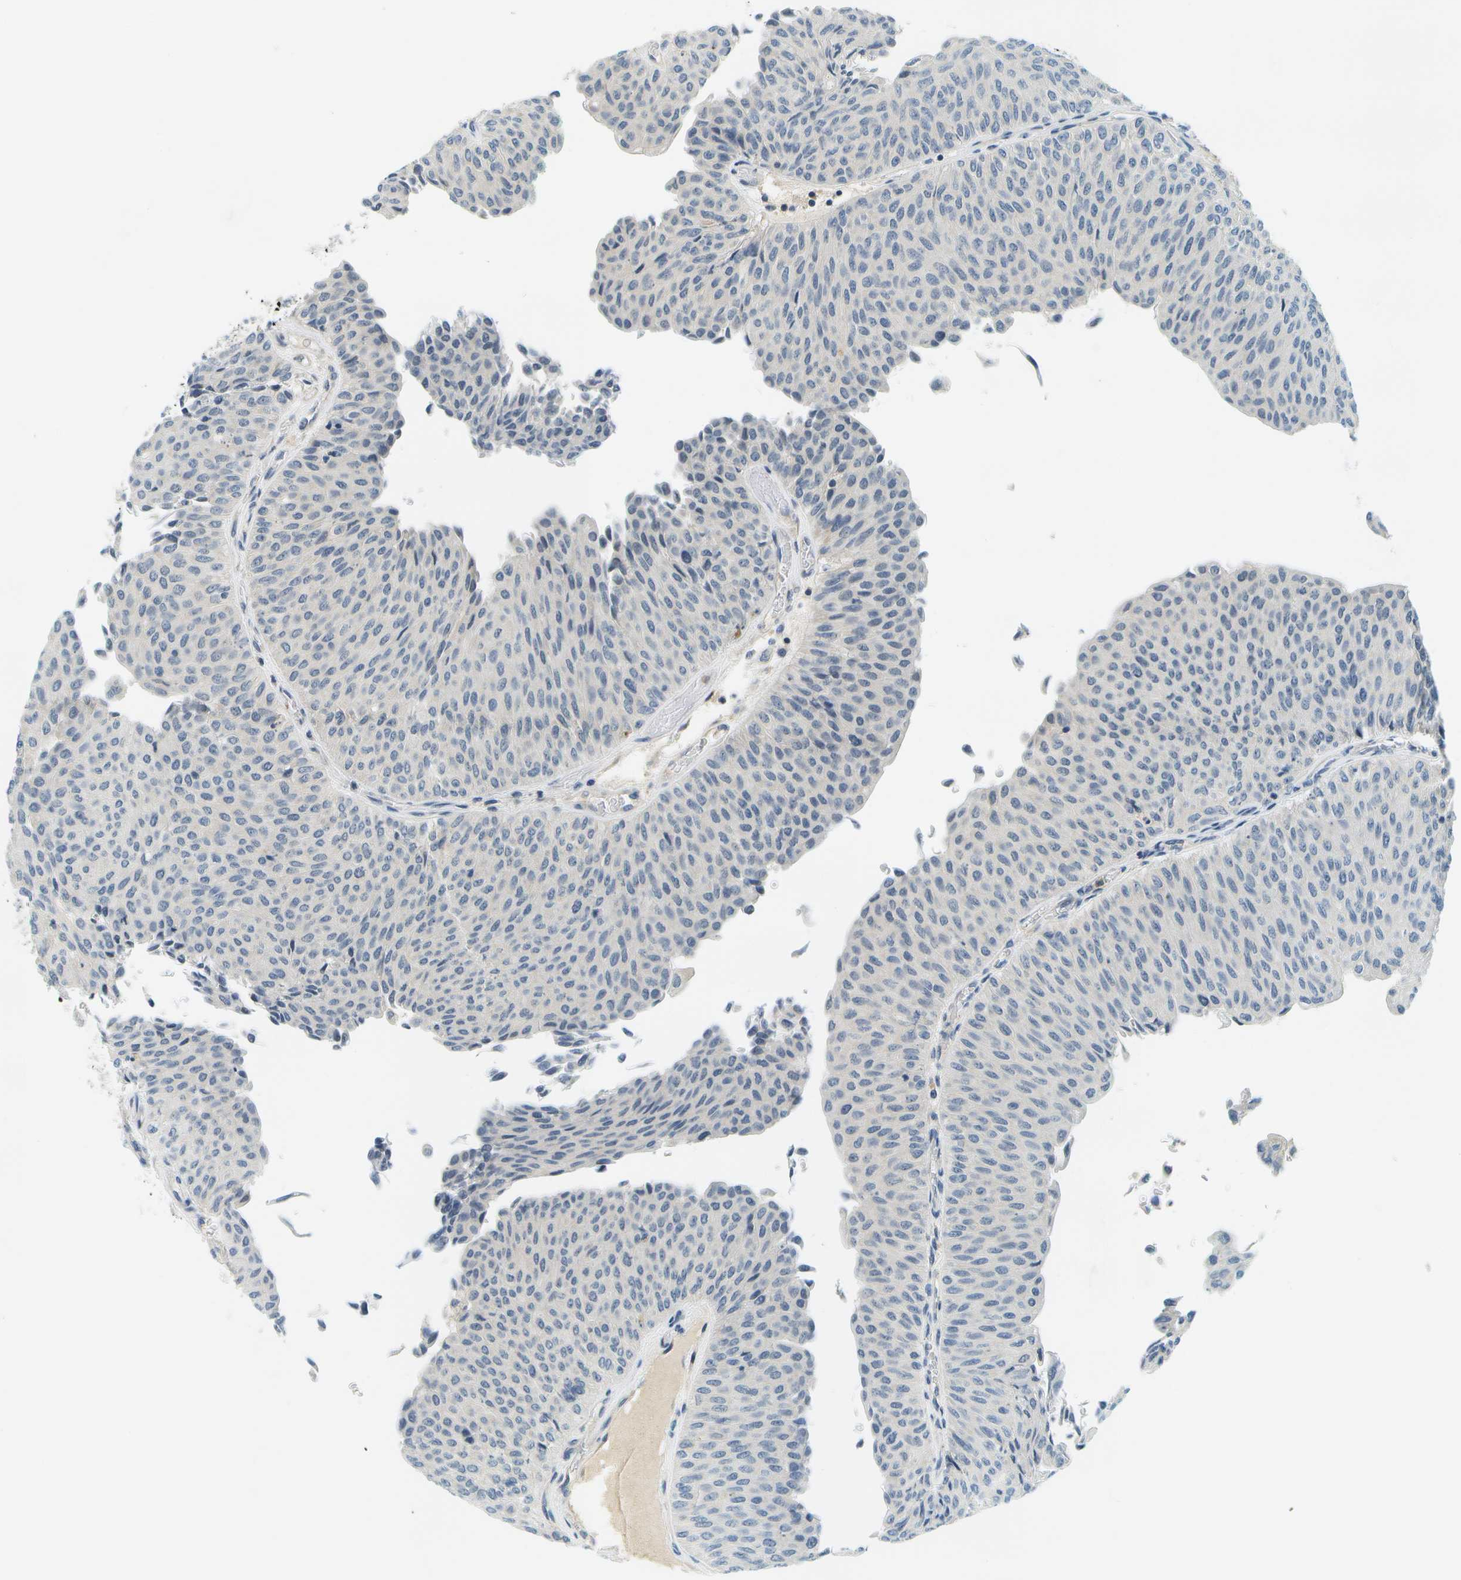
{"staining": {"intensity": "negative", "quantity": "none", "location": "none"}, "tissue": "urothelial cancer", "cell_type": "Tumor cells", "image_type": "cancer", "snomed": [{"axis": "morphology", "description": "Urothelial carcinoma, Low grade"}, {"axis": "topography", "description": "Urinary bladder"}], "caption": "This is an IHC histopathology image of urothelial carcinoma (low-grade). There is no expression in tumor cells.", "gene": "RASGRP2", "patient": {"sex": "male", "age": 78}}